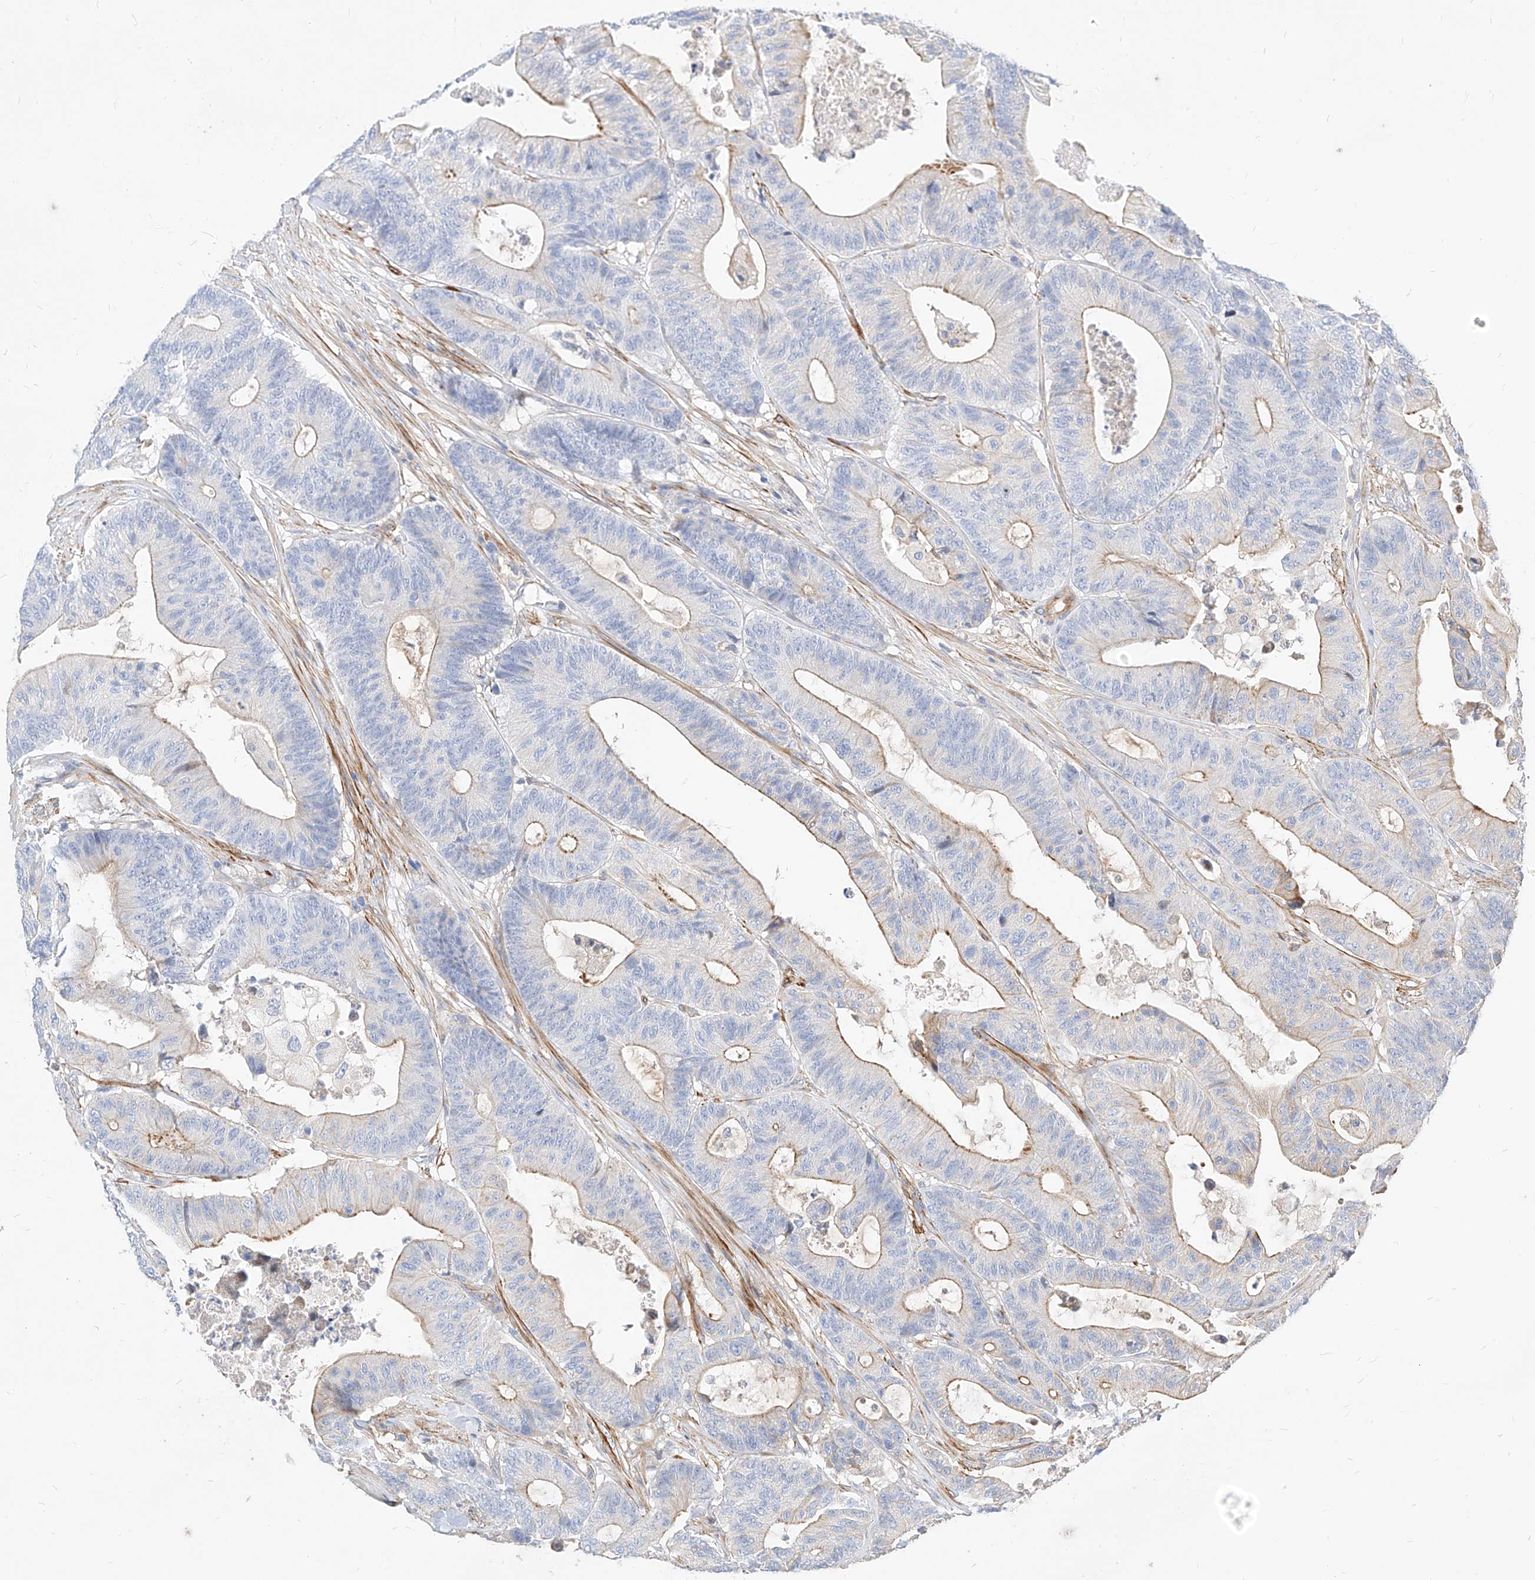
{"staining": {"intensity": "weak", "quantity": "<25%", "location": "cytoplasmic/membranous"}, "tissue": "colorectal cancer", "cell_type": "Tumor cells", "image_type": "cancer", "snomed": [{"axis": "morphology", "description": "Adenocarcinoma, NOS"}, {"axis": "topography", "description": "Colon"}], "caption": "Tumor cells are negative for brown protein staining in colorectal cancer.", "gene": "KCNH5", "patient": {"sex": "female", "age": 84}}